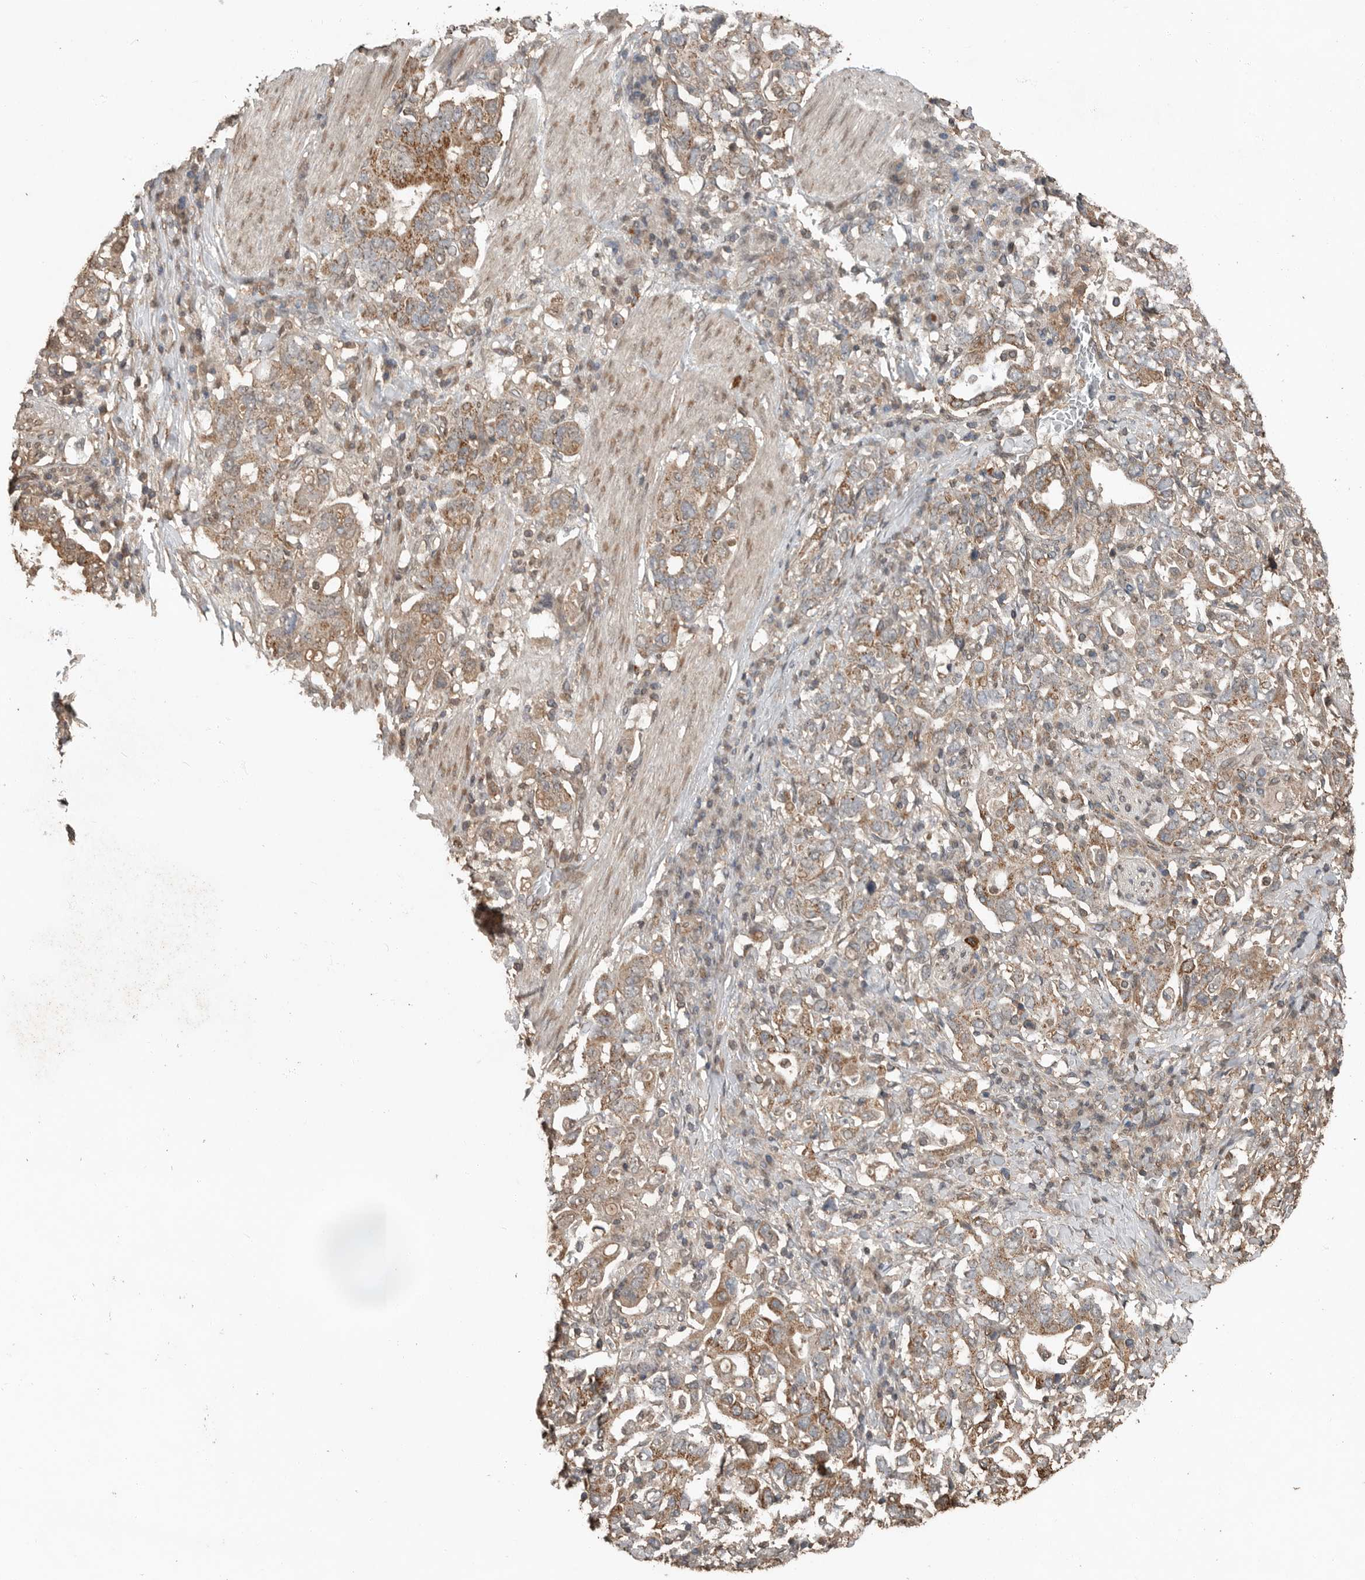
{"staining": {"intensity": "moderate", "quantity": ">75%", "location": "cytoplasmic/membranous"}, "tissue": "stomach cancer", "cell_type": "Tumor cells", "image_type": "cancer", "snomed": [{"axis": "morphology", "description": "Adenocarcinoma, NOS"}, {"axis": "topography", "description": "Stomach, upper"}], "caption": "Immunohistochemical staining of human stomach adenocarcinoma reveals moderate cytoplasmic/membranous protein staining in approximately >75% of tumor cells.", "gene": "BLZF1", "patient": {"sex": "male", "age": 62}}